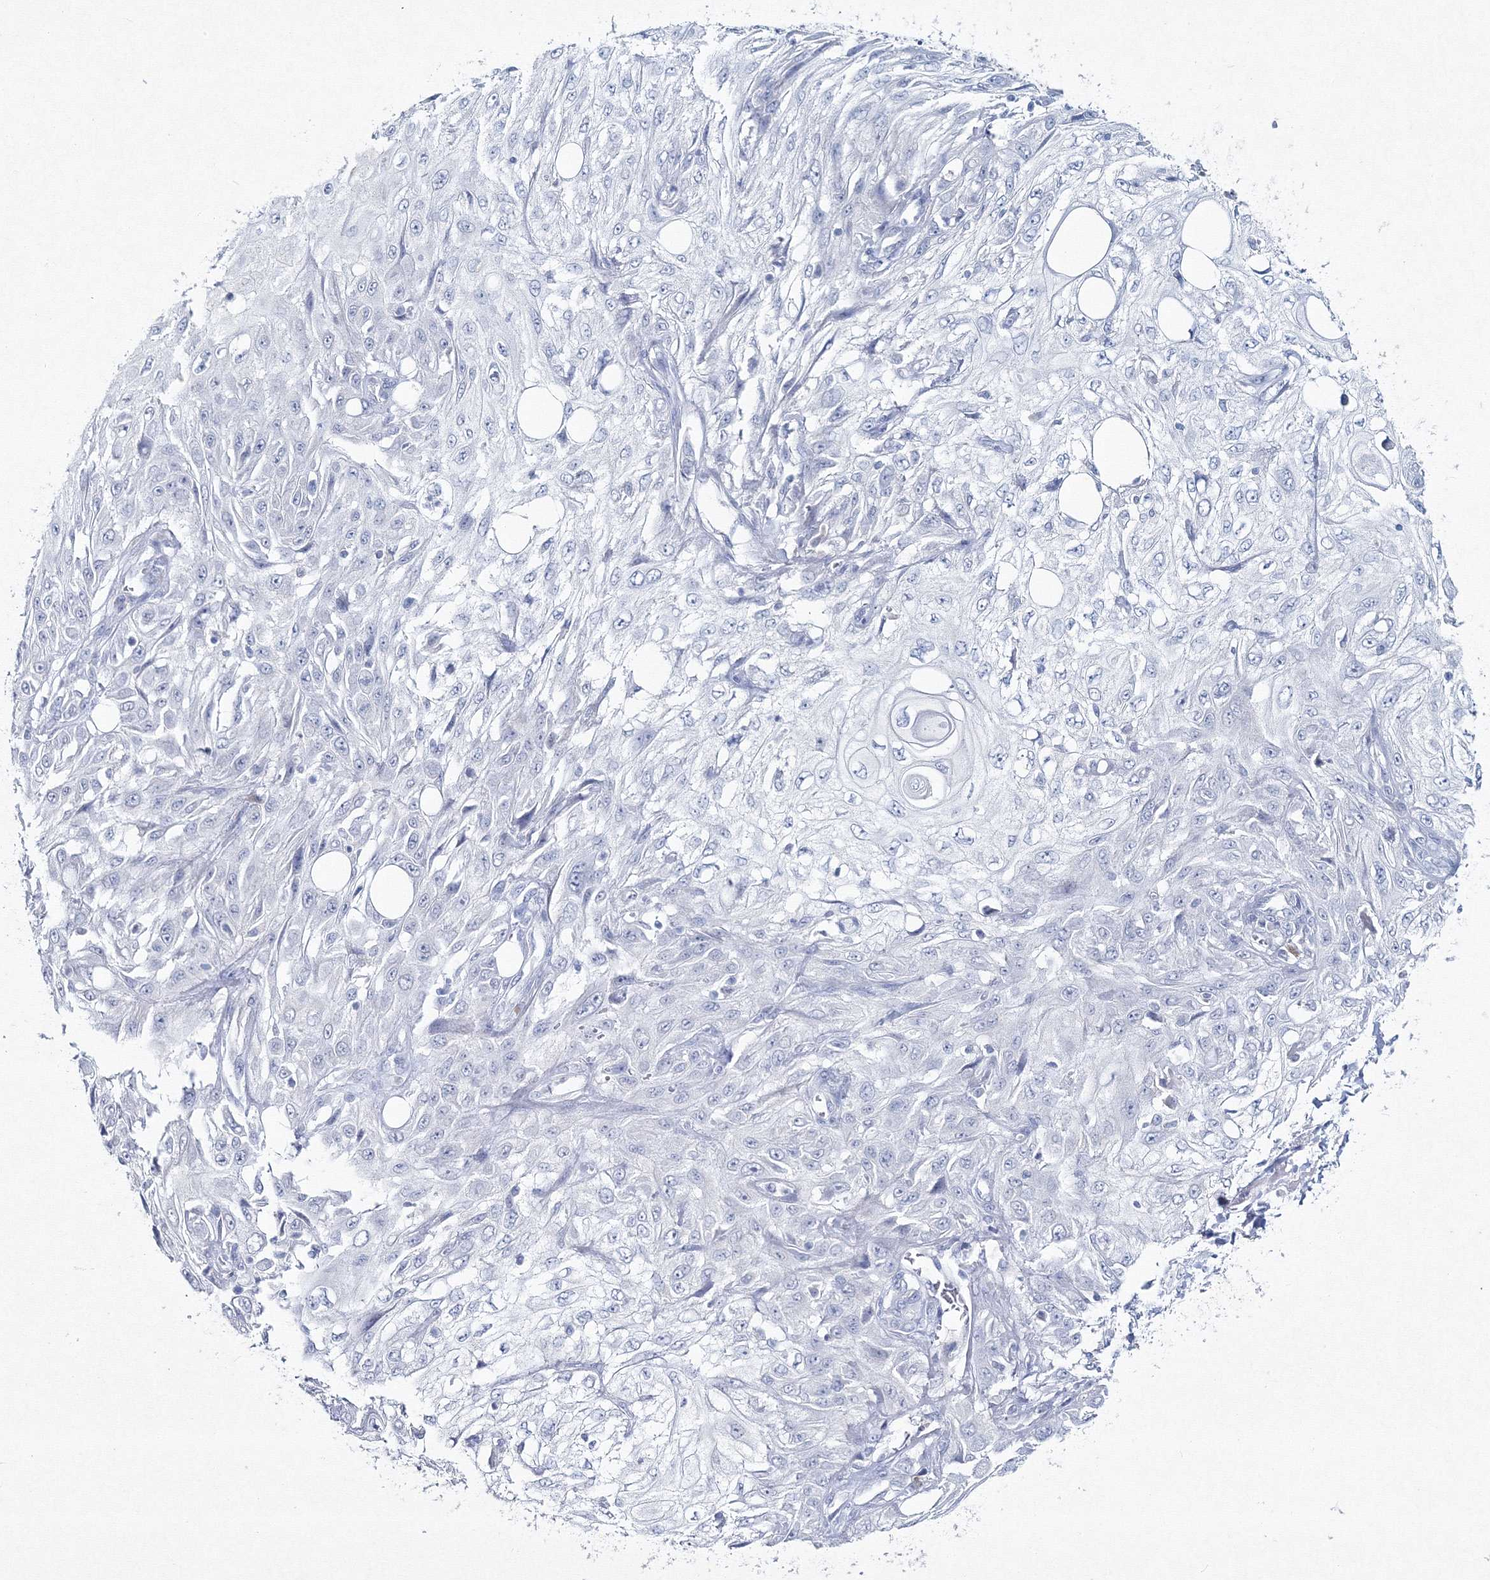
{"staining": {"intensity": "negative", "quantity": "none", "location": "none"}, "tissue": "skin cancer", "cell_type": "Tumor cells", "image_type": "cancer", "snomed": [{"axis": "morphology", "description": "Squamous cell carcinoma, NOS"}, {"axis": "topography", "description": "Skin"}], "caption": "Immunohistochemical staining of squamous cell carcinoma (skin) displays no significant expression in tumor cells.", "gene": "GCKR", "patient": {"sex": "male", "age": 75}}